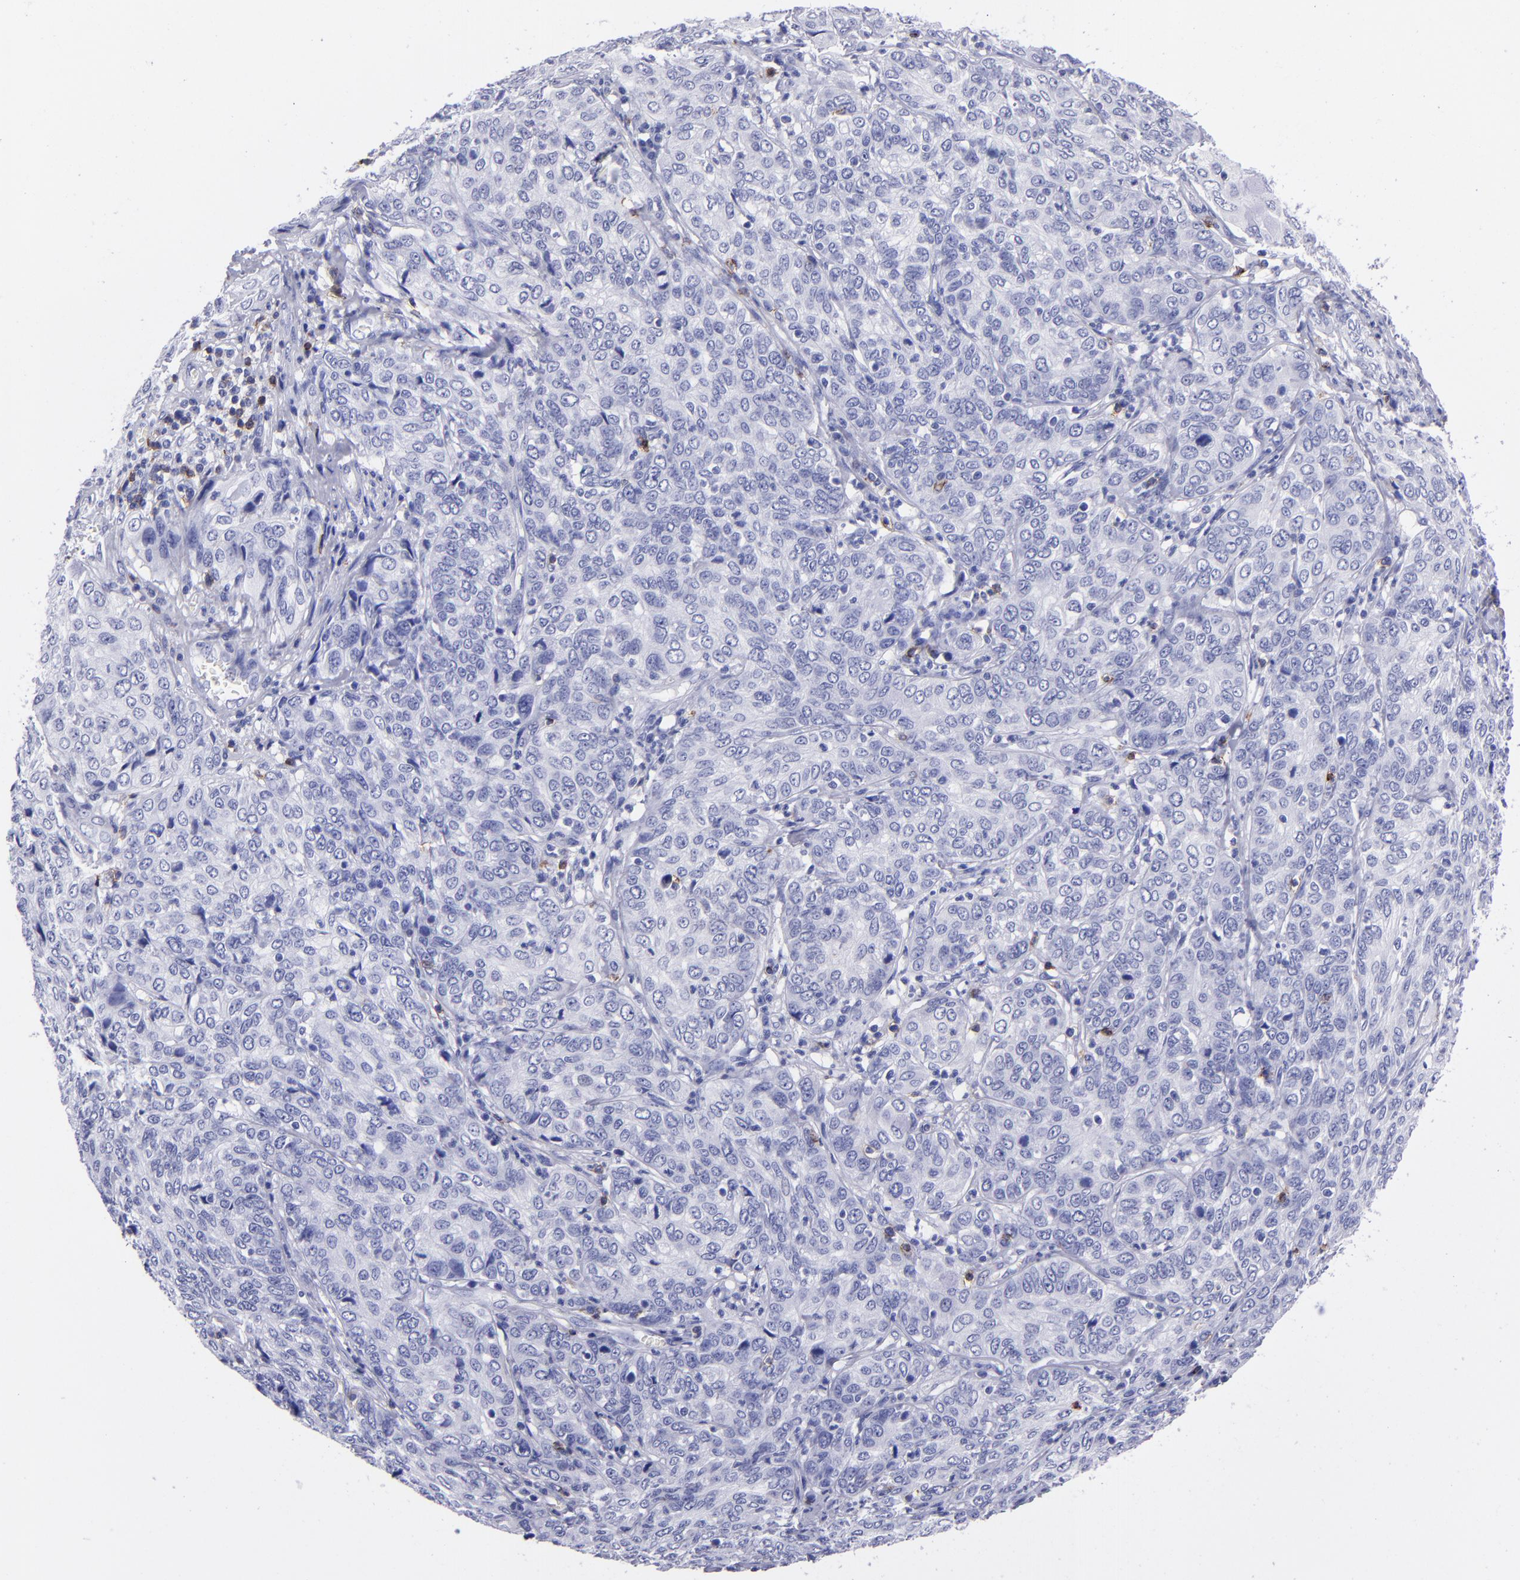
{"staining": {"intensity": "negative", "quantity": "none", "location": "none"}, "tissue": "cervical cancer", "cell_type": "Tumor cells", "image_type": "cancer", "snomed": [{"axis": "morphology", "description": "Squamous cell carcinoma, NOS"}, {"axis": "topography", "description": "Cervix"}], "caption": "DAB immunohistochemical staining of human cervical squamous cell carcinoma shows no significant staining in tumor cells.", "gene": "CD6", "patient": {"sex": "female", "age": 38}}